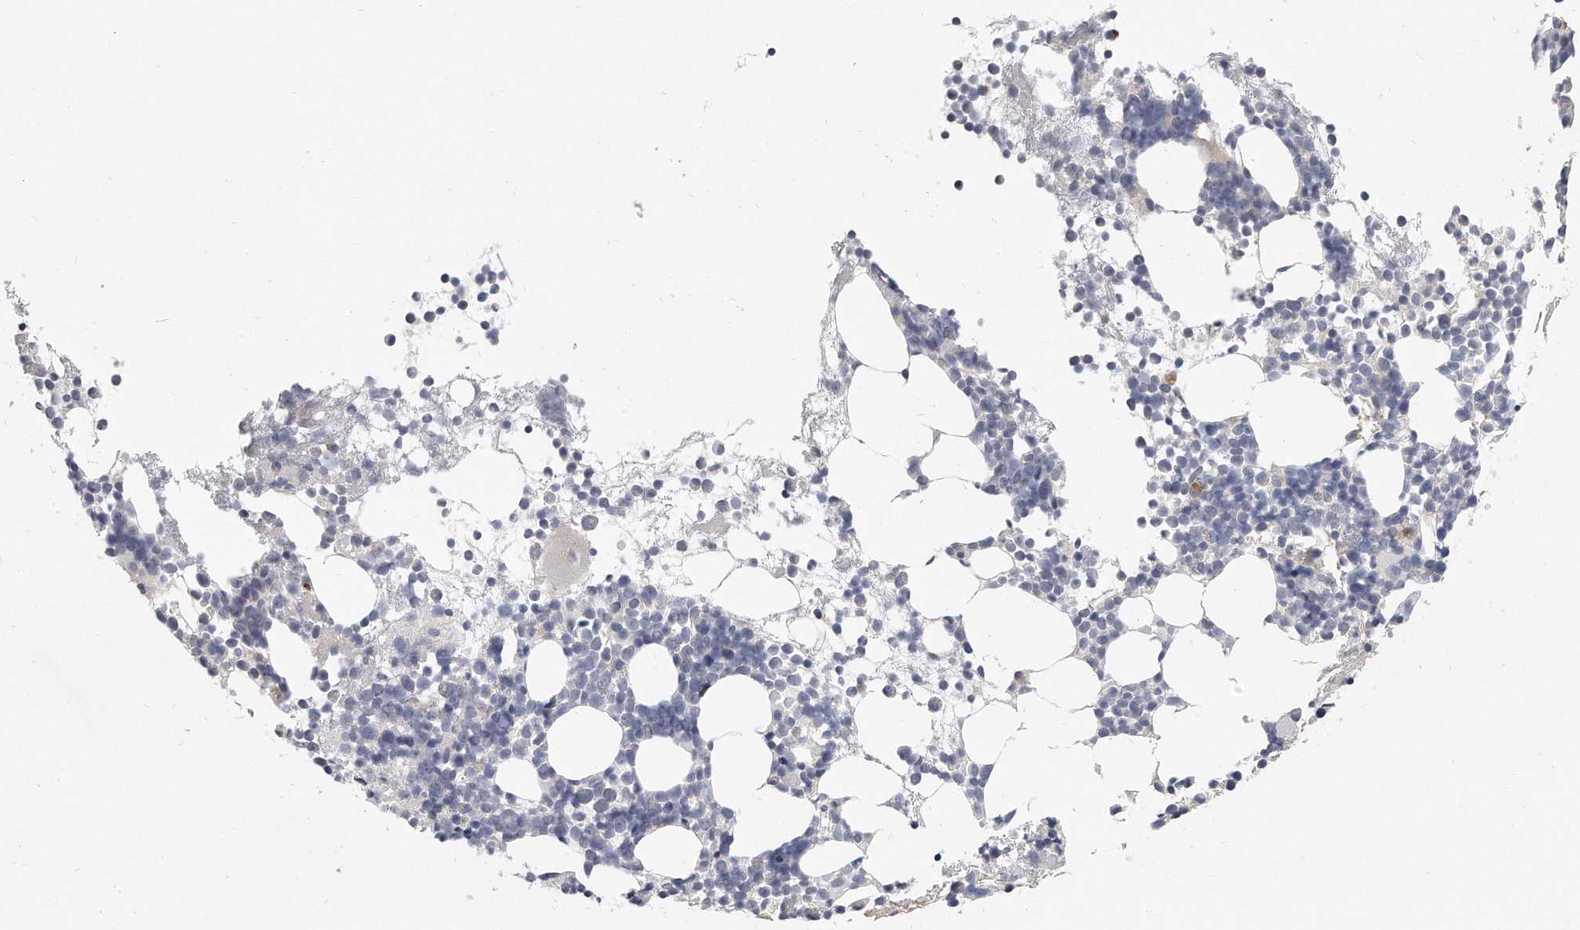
{"staining": {"intensity": "negative", "quantity": "none", "location": "none"}, "tissue": "bone marrow", "cell_type": "Hematopoietic cells", "image_type": "normal", "snomed": [{"axis": "morphology", "description": "Normal tissue, NOS"}, {"axis": "topography", "description": "Bone marrow"}], "caption": "The micrograph exhibits no significant staining in hematopoietic cells of bone marrow. The staining was performed using DAB (3,3'-diaminobenzidine) to visualize the protein expression in brown, while the nuclei were stained in blue with hematoxylin (Magnification: 20x).", "gene": "PLEKHA6", "patient": {"sex": "female", "age": 57}}